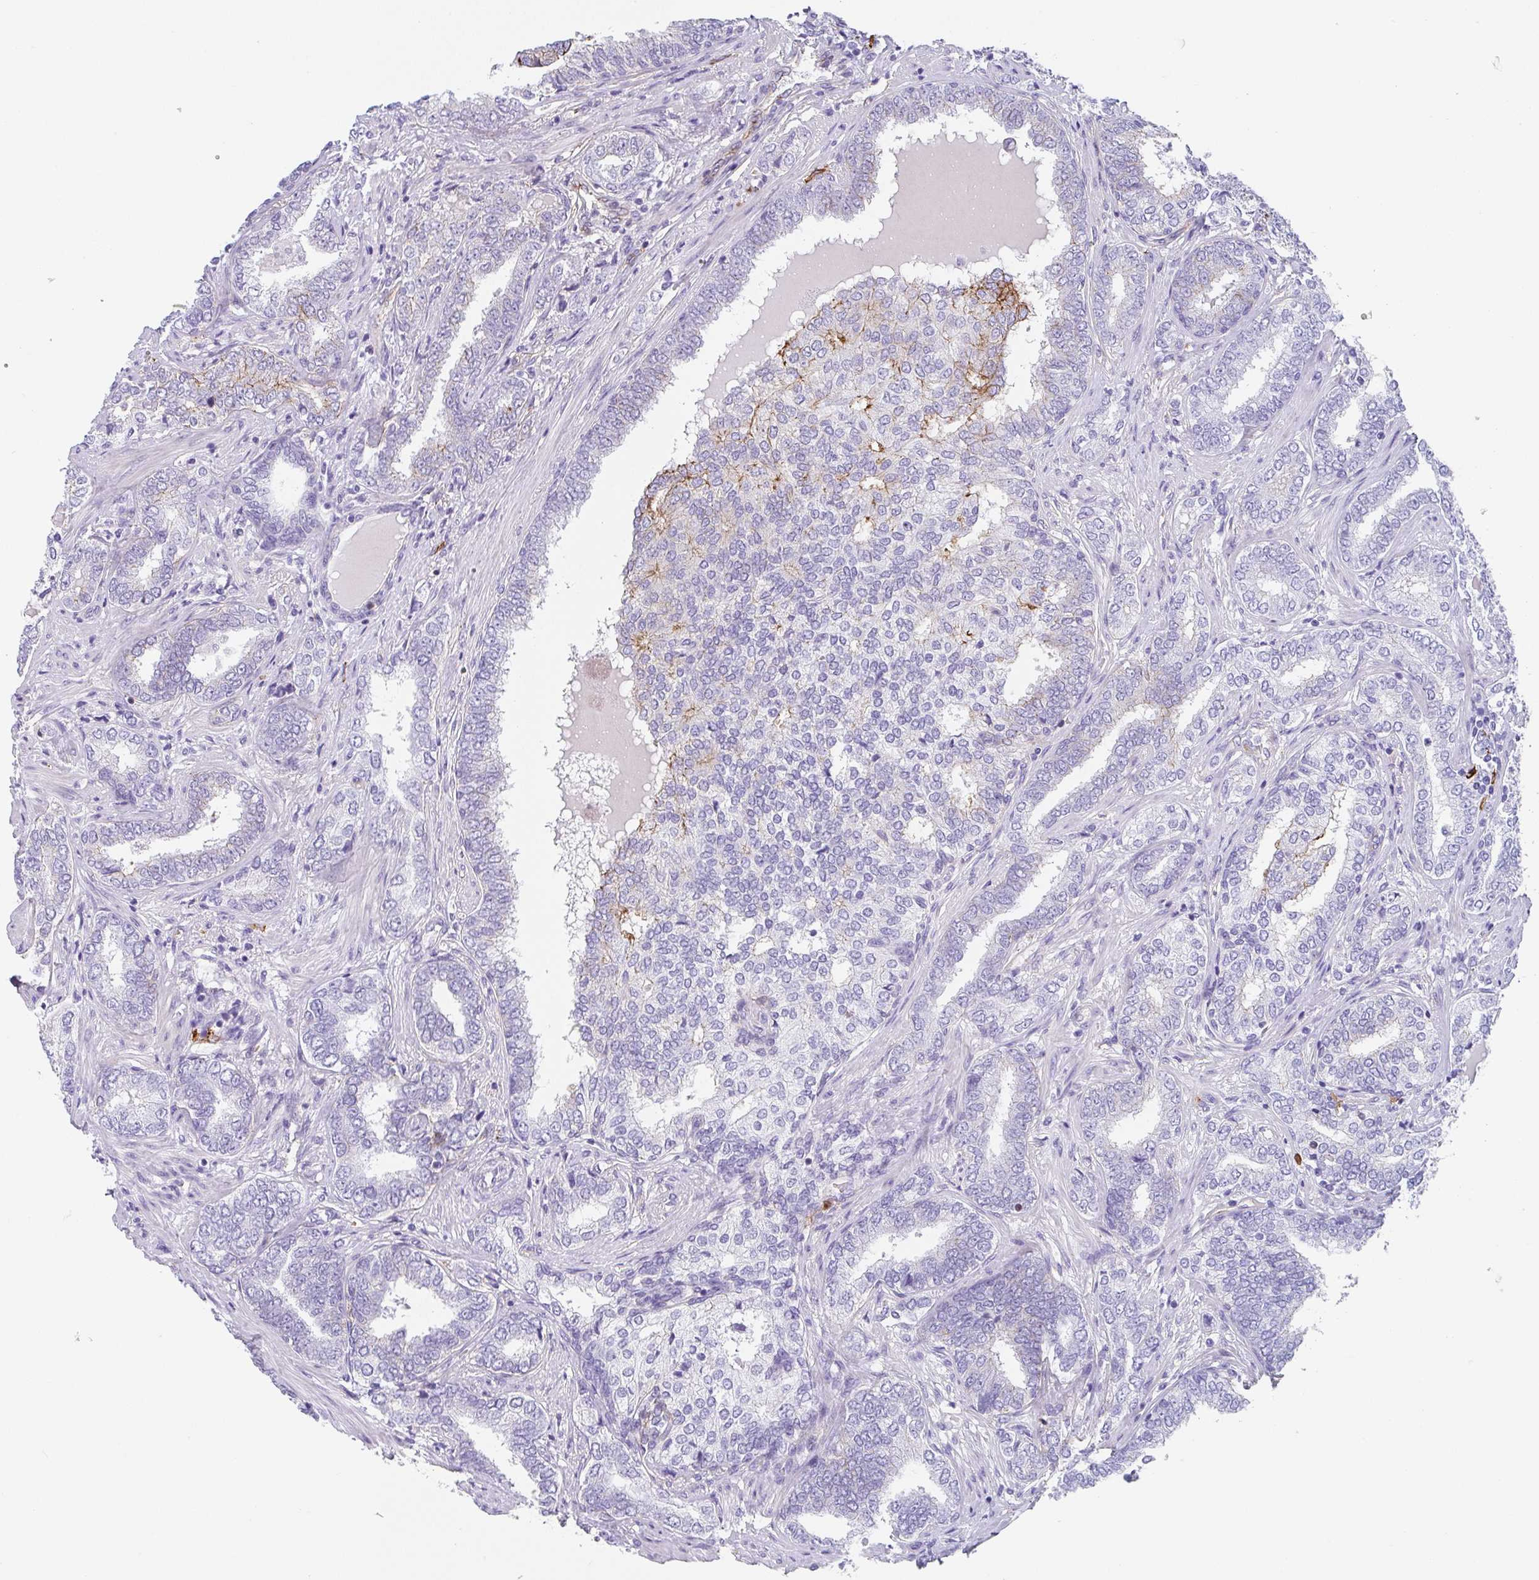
{"staining": {"intensity": "moderate", "quantity": "<25%", "location": "cytoplasmic/membranous"}, "tissue": "prostate cancer", "cell_type": "Tumor cells", "image_type": "cancer", "snomed": [{"axis": "morphology", "description": "Adenocarcinoma, High grade"}, {"axis": "topography", "description": "Prostate"}], "caption": "Immunohistochemistry (DAB (3,3'-diaminobenzidine)) staining of adenocarcinoma (high-grade) (prostate) exhibits moderate cytoplasmic/membranous protein expression in about <25% of tumor cells. The staining is performed using DAB brown chromogen to label protein expression. The nuclei are counter-stained blue using hematoxylin.", "gene": "DBN1", "patient": {"sex": "male", "age": 72}}